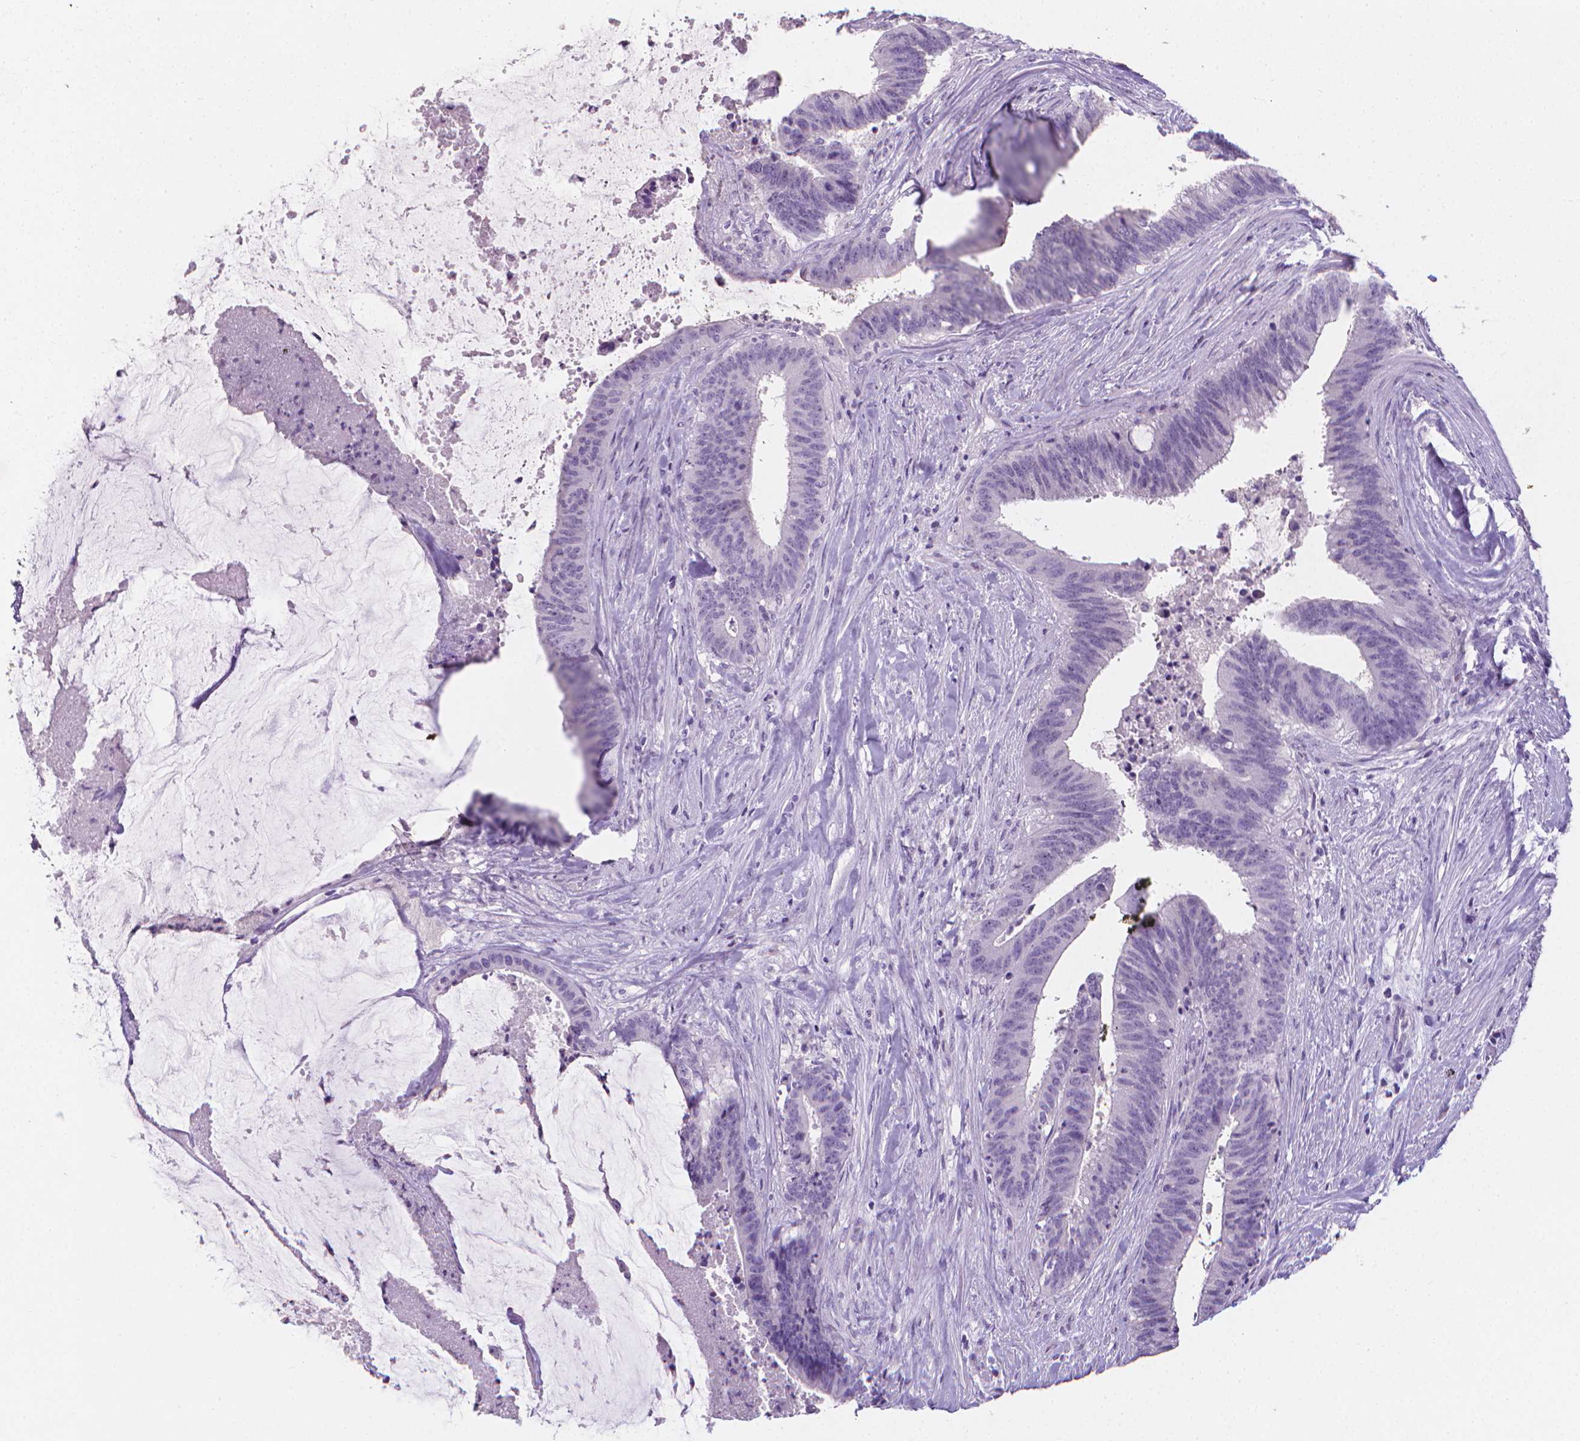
{"staining": {"intensity": "negative", "quantity": "none", "location": "none"}, "tissue": "colorectal cancer", "cell_type": "Tumor cells", "image_type": "cancer", "snomed": [{"axis": "morphology", "description": "Adenocarcinoma, NOS"}, {"axis": "topography", "description": "Colon"}], "caption": "This is an immunohistochemistry micrograph of colorectal cancer. There is no positivity in tumor cells.", "gene": "XPNPEP2", "patient": {"sex": "female", "age": 43}}